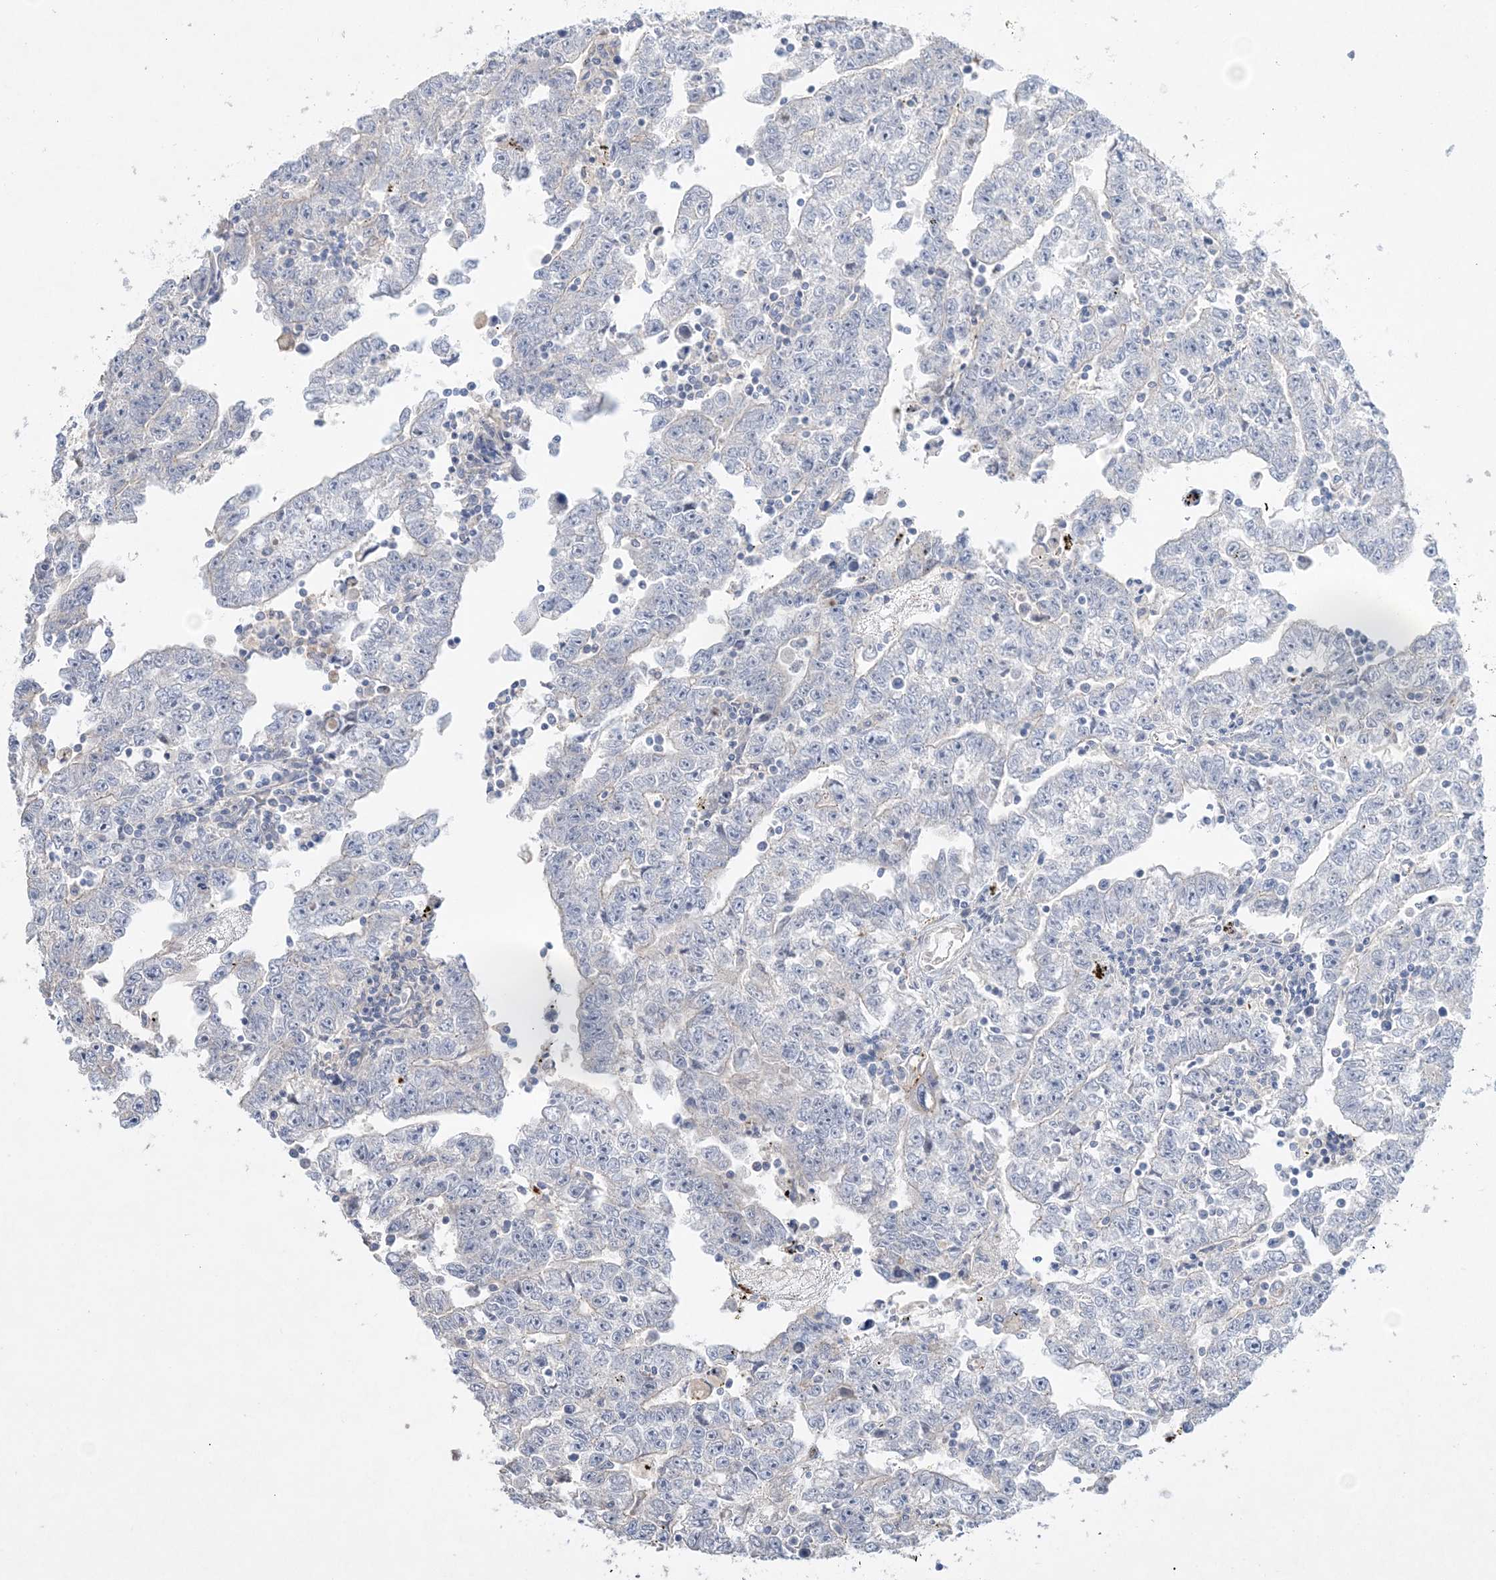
{"staining": {"intensity": "negative", "quantity": "none", "location": "none"}, "tissue": "testis cancer", "cell_type": "Tumor cells", "image_type": "cancer", "snomed": [{"axis": "morphology", "description": "Carcinoma, Embryonal, NOS"}, {"axis": "topography", "description": "Testis"}], "caption": "Testis cancer (embryonal carcinoma) was stained to show a protein in brown. There is no significant staining in tumor cells. The staining was performed using DAB (3,3'-diaminobenzidine) to visualize the protein expression in brown, while the nuclei were stained in blue with hematoxylin (Magnification: 20x).", "gene": "ADCK2", "patient": {"sex": "male", "age": 25}}